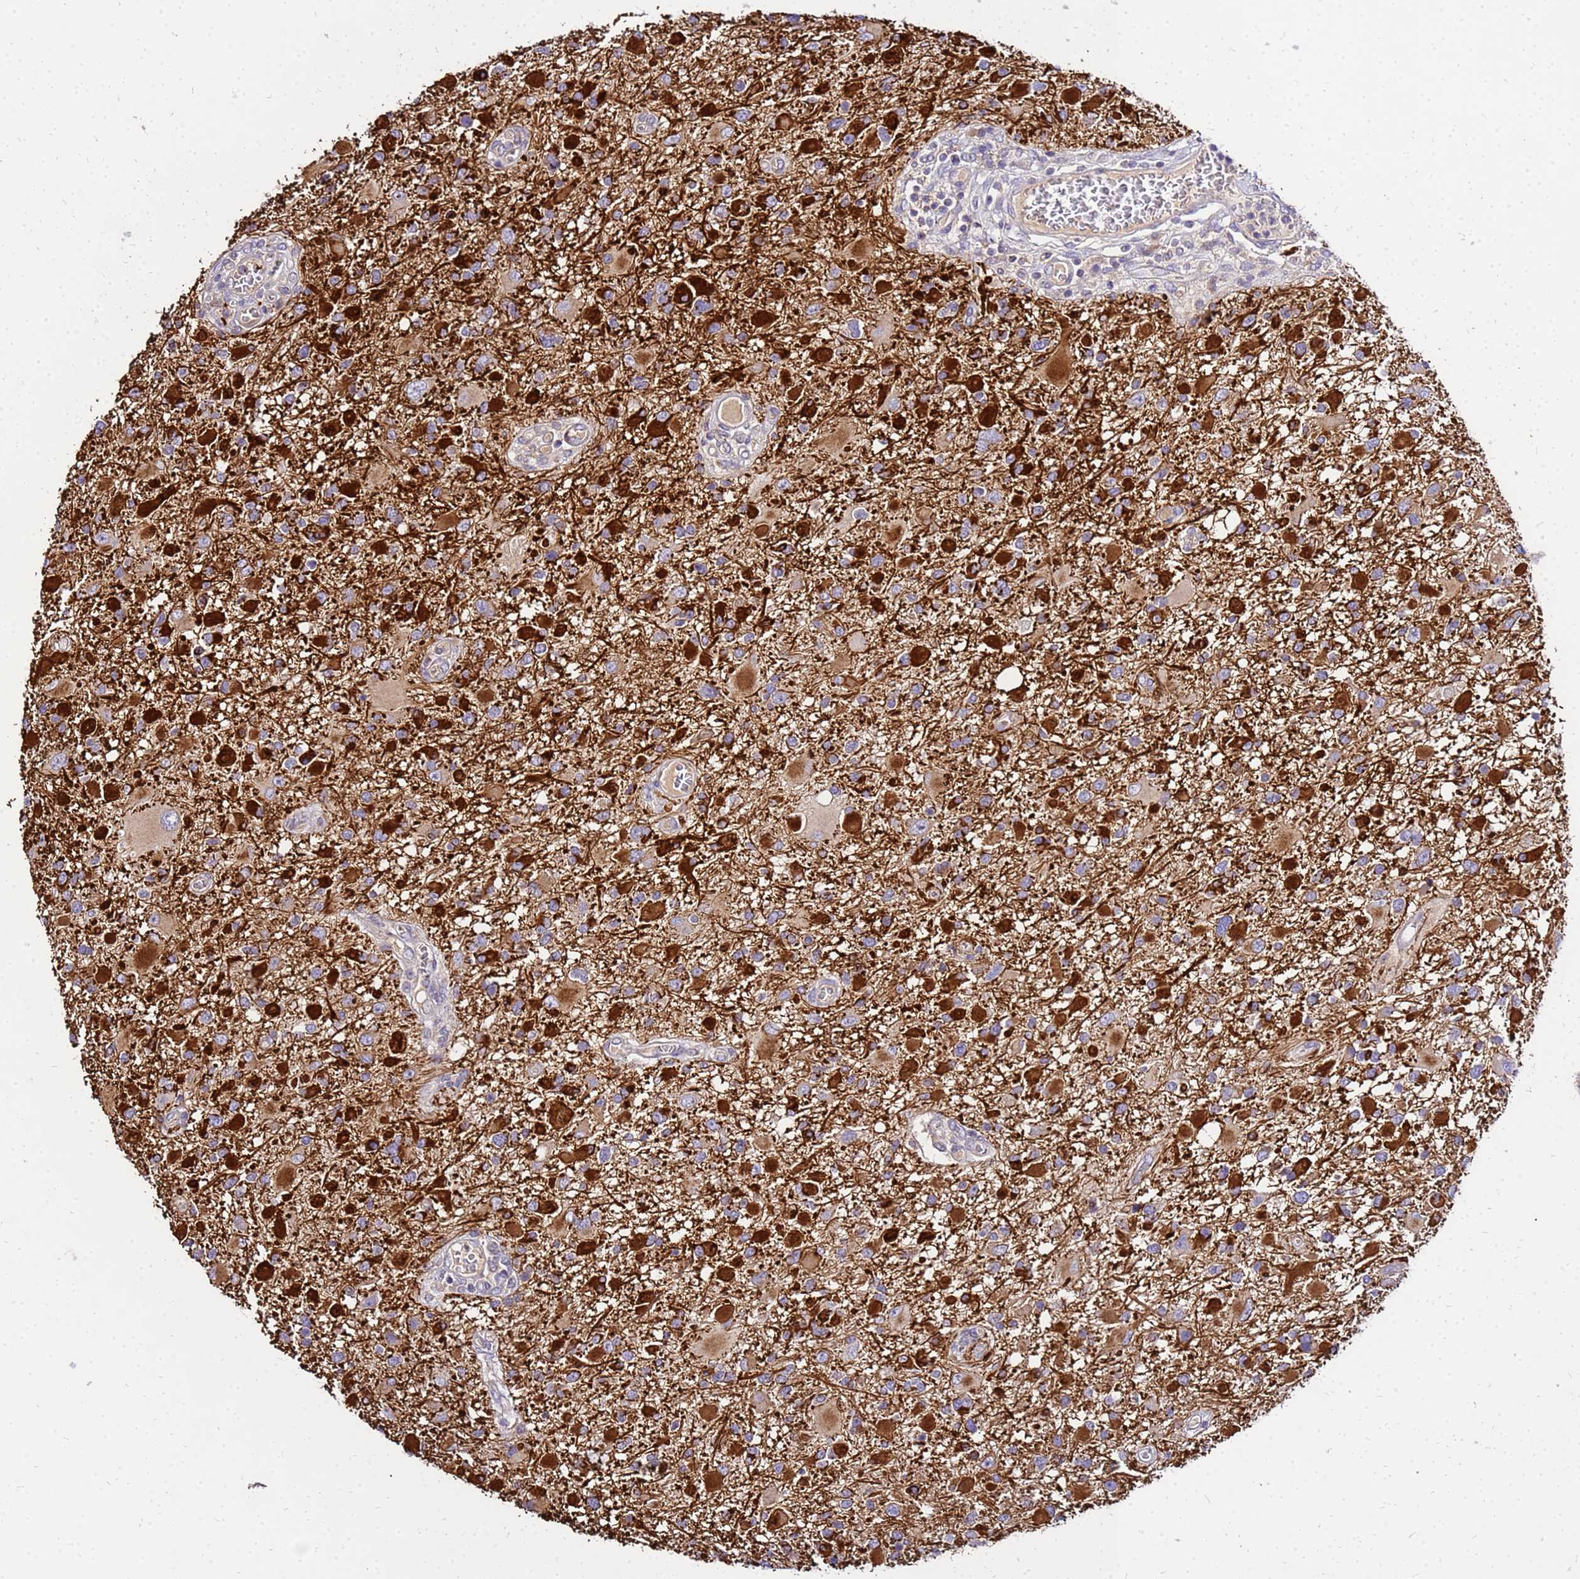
{"staining": {"intensity": "strong", "quantity": "25%-75%", "location": "cytoplasmic/membranous"}, "tissue": "glioma", "cell_type": "Tumor cells", "image_type": "cancer", "snomed": [{"axis": "morphology", "description": "Glioma, malignant, High grade"}, {"axis": "topography", "description": "Brain"}], "caption": "There is high levels of strong cytoplasmic/membranous expression in tumor cells of glioma, as demonstrated by immunohistochemical staining (brown color).", "gene": "COX14", "patient": {"sex": "male", "age": 53}}